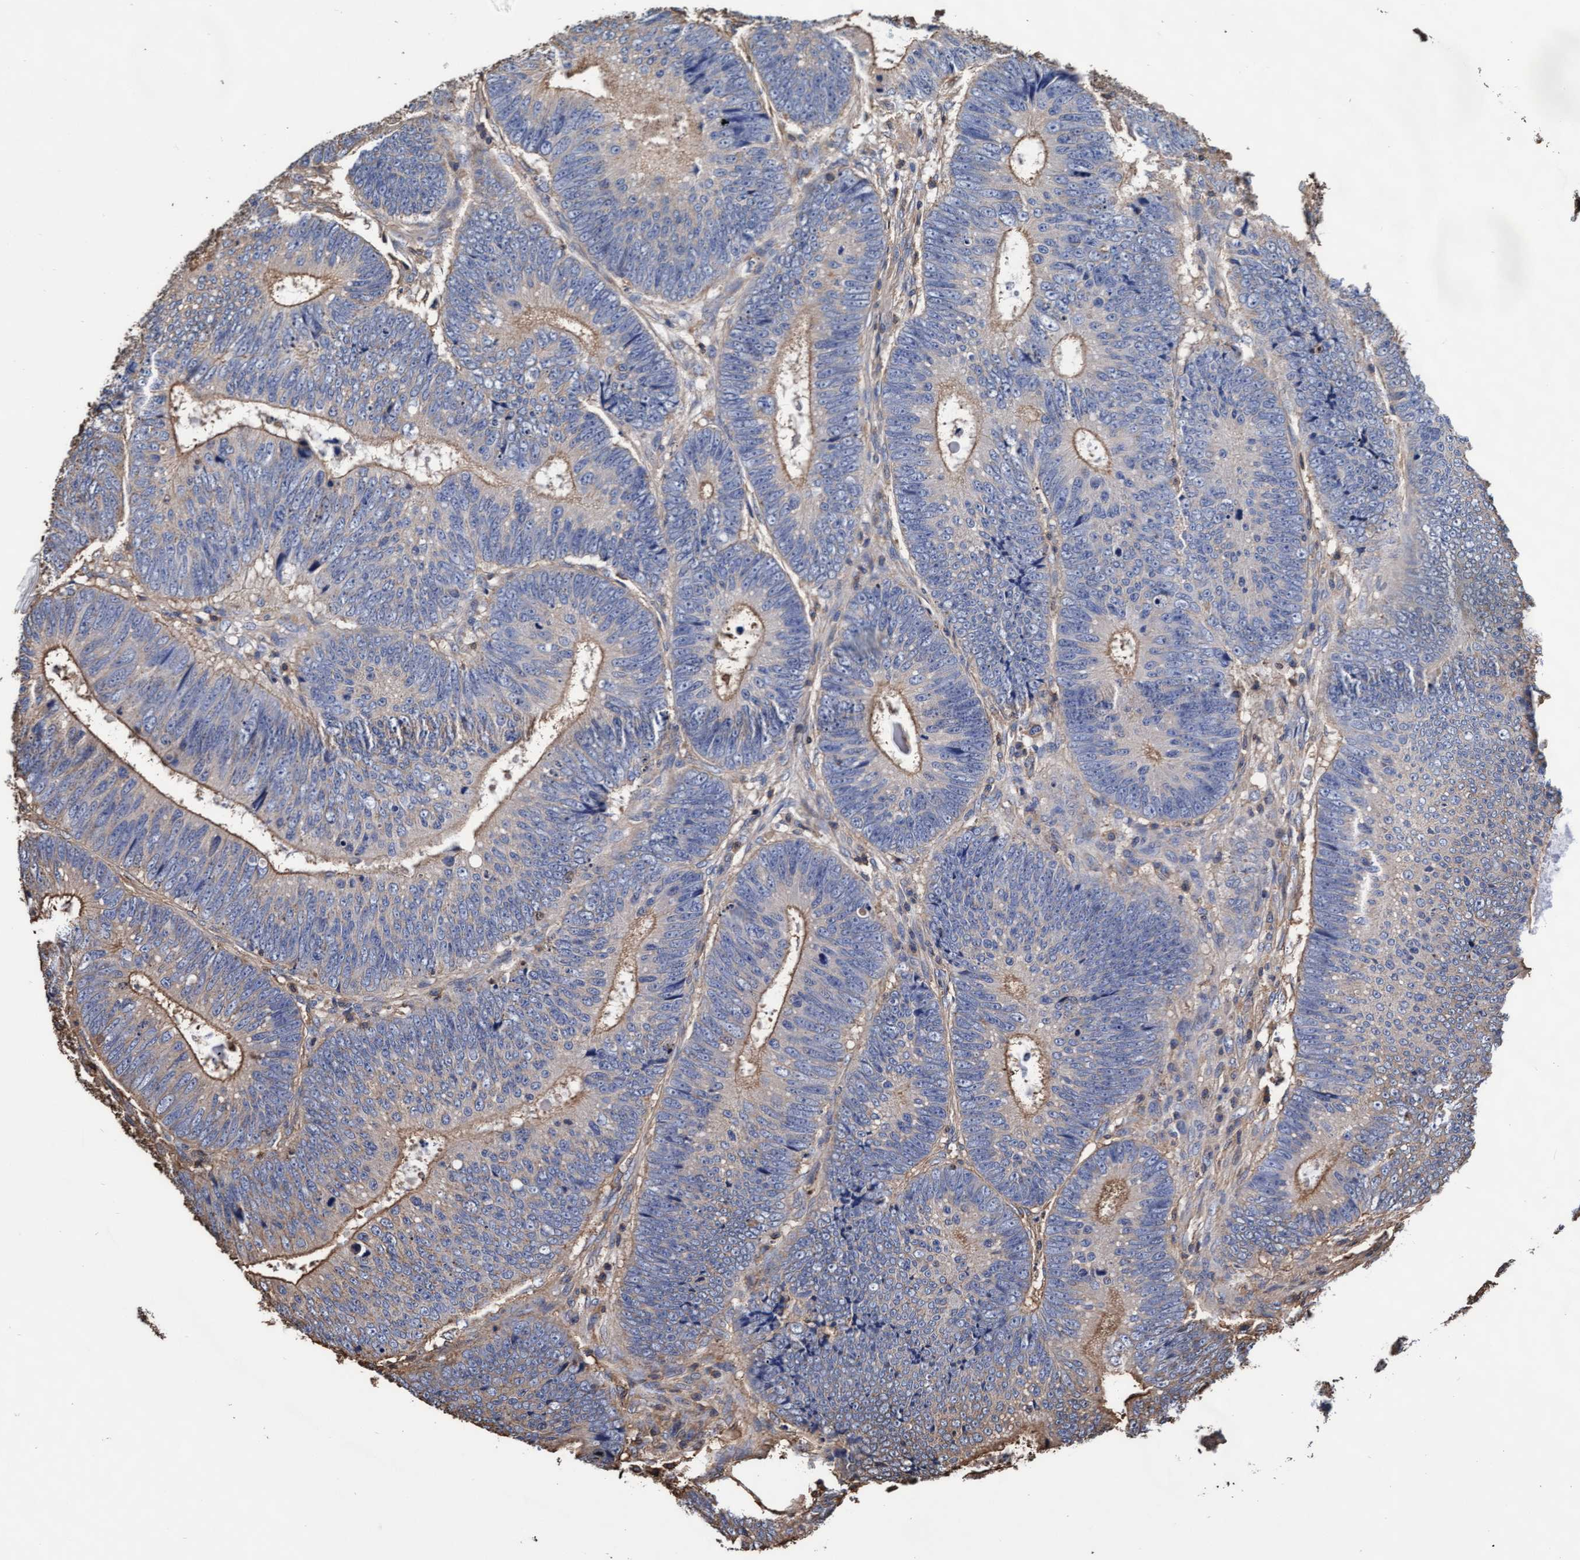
{"staining": {"intensity": "weak", "quantity": "25%-75%", "location": "cytoplasmic/membranous"}, "tissue": "colorectal cancer", "cell_type": "Tumor cells", "image_type": "cancer", "snomed": [{"axis": "morphology", "description": "Adenocarcinoma, NOS"}, {"axis": "topography", "description": "Colon"}], "caption": "An image of colorectal cancer stained for a protein demonstrates weak cytoplasmic/membranous brown staining in tumor cells.", "gene": "GRHPR", "patient": {"sex": "male", "age": 56}}